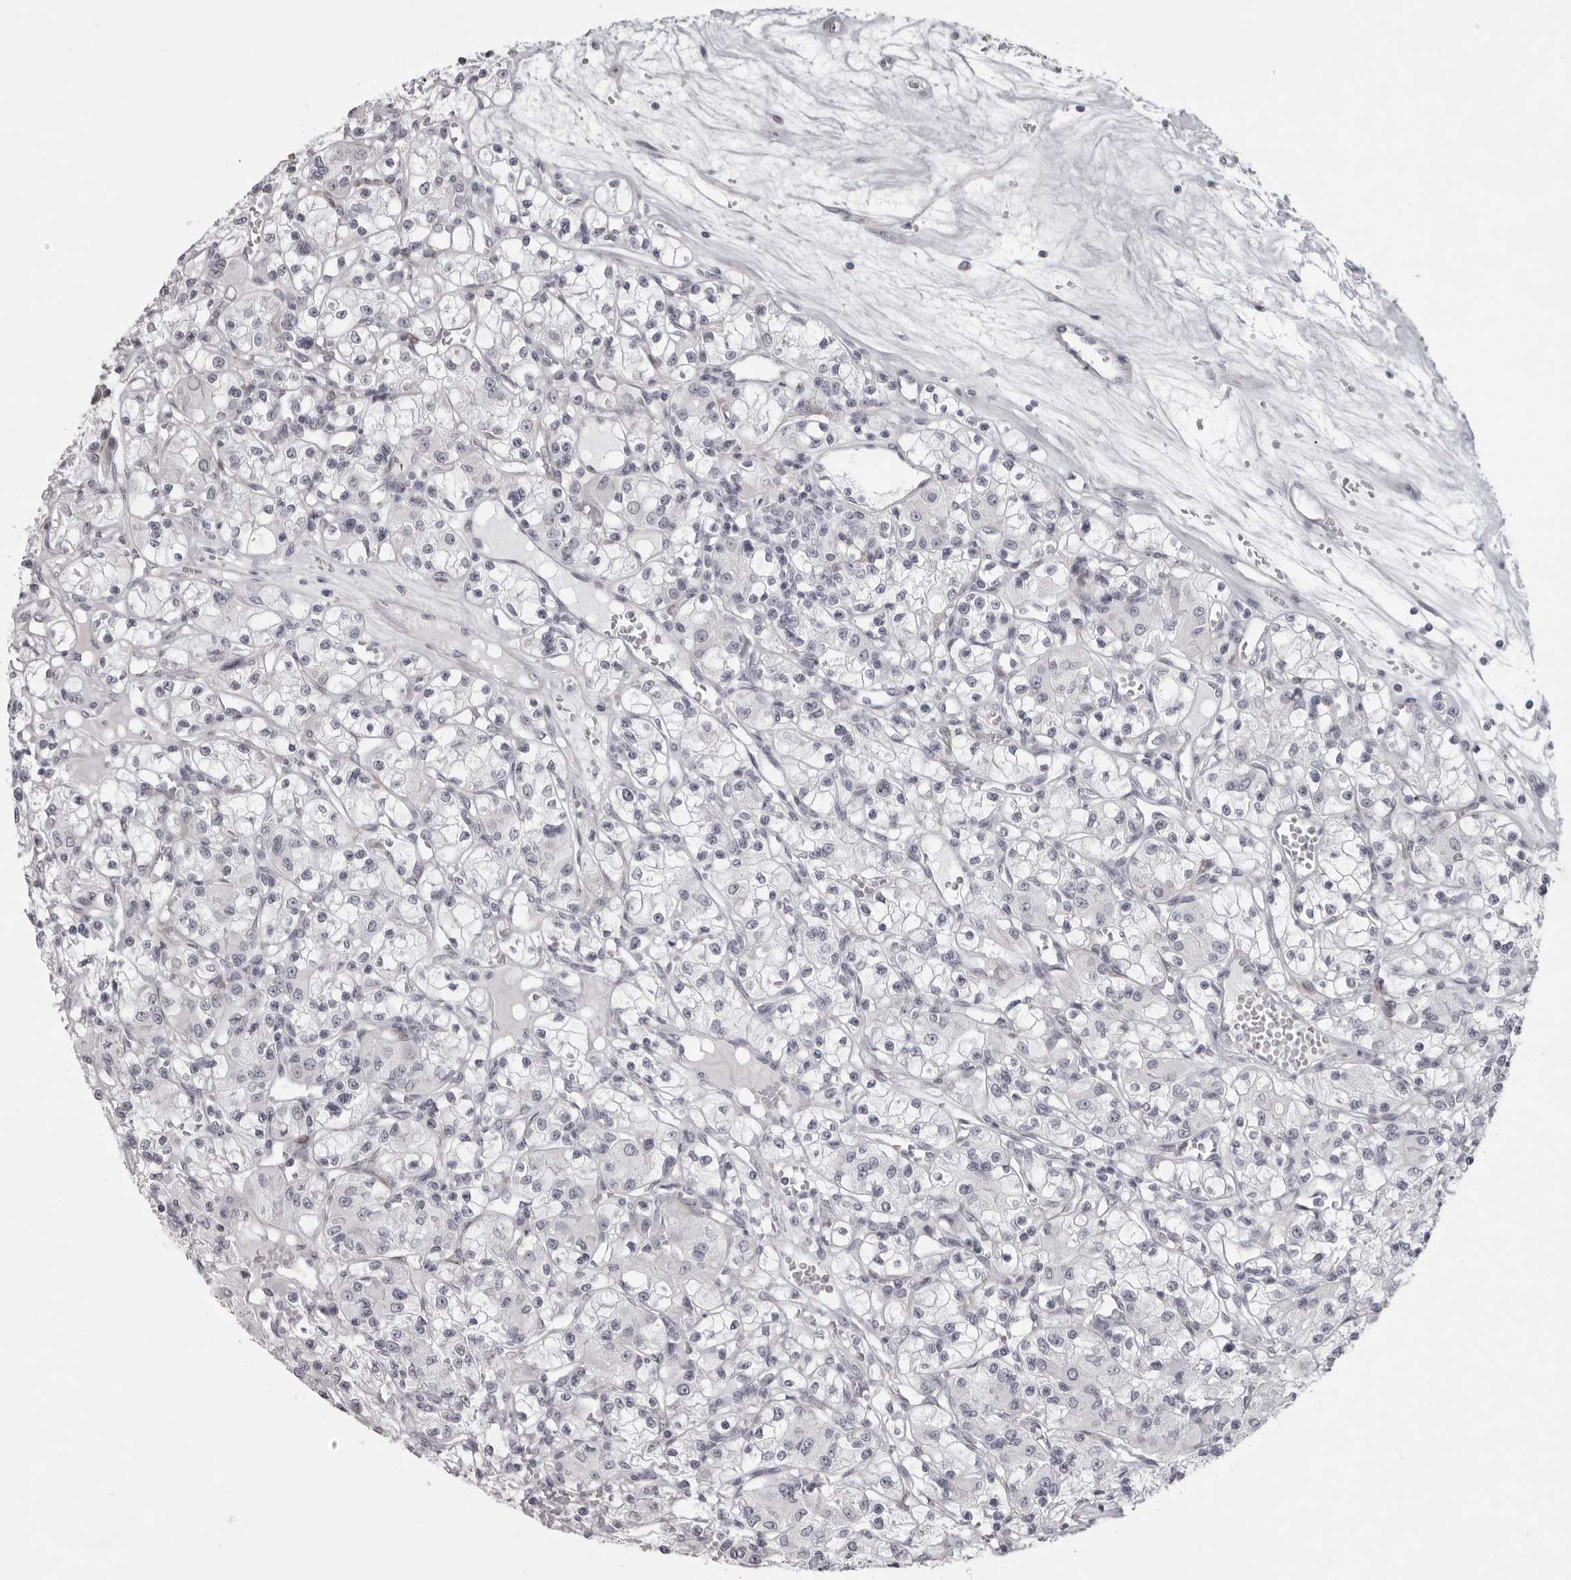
{"staining": {"intensity": "negative", "quantity": "none", "location": "none"}, "tissue": "renal cancer", "cell_type": "Tumor cells", "image_type": "cancer", "snomed": [{"axis": "morphology", "description": "Adenocarcinoma, NOS"}, {"axis": "topography", "description": "Kidney"}], "caption": "A histopathology image of human renal cancer (adenocarcinoma) is negative for staining in tumor cells.", "gene": "NUDT18", "patient": {"sex": "female", "age": 59}}